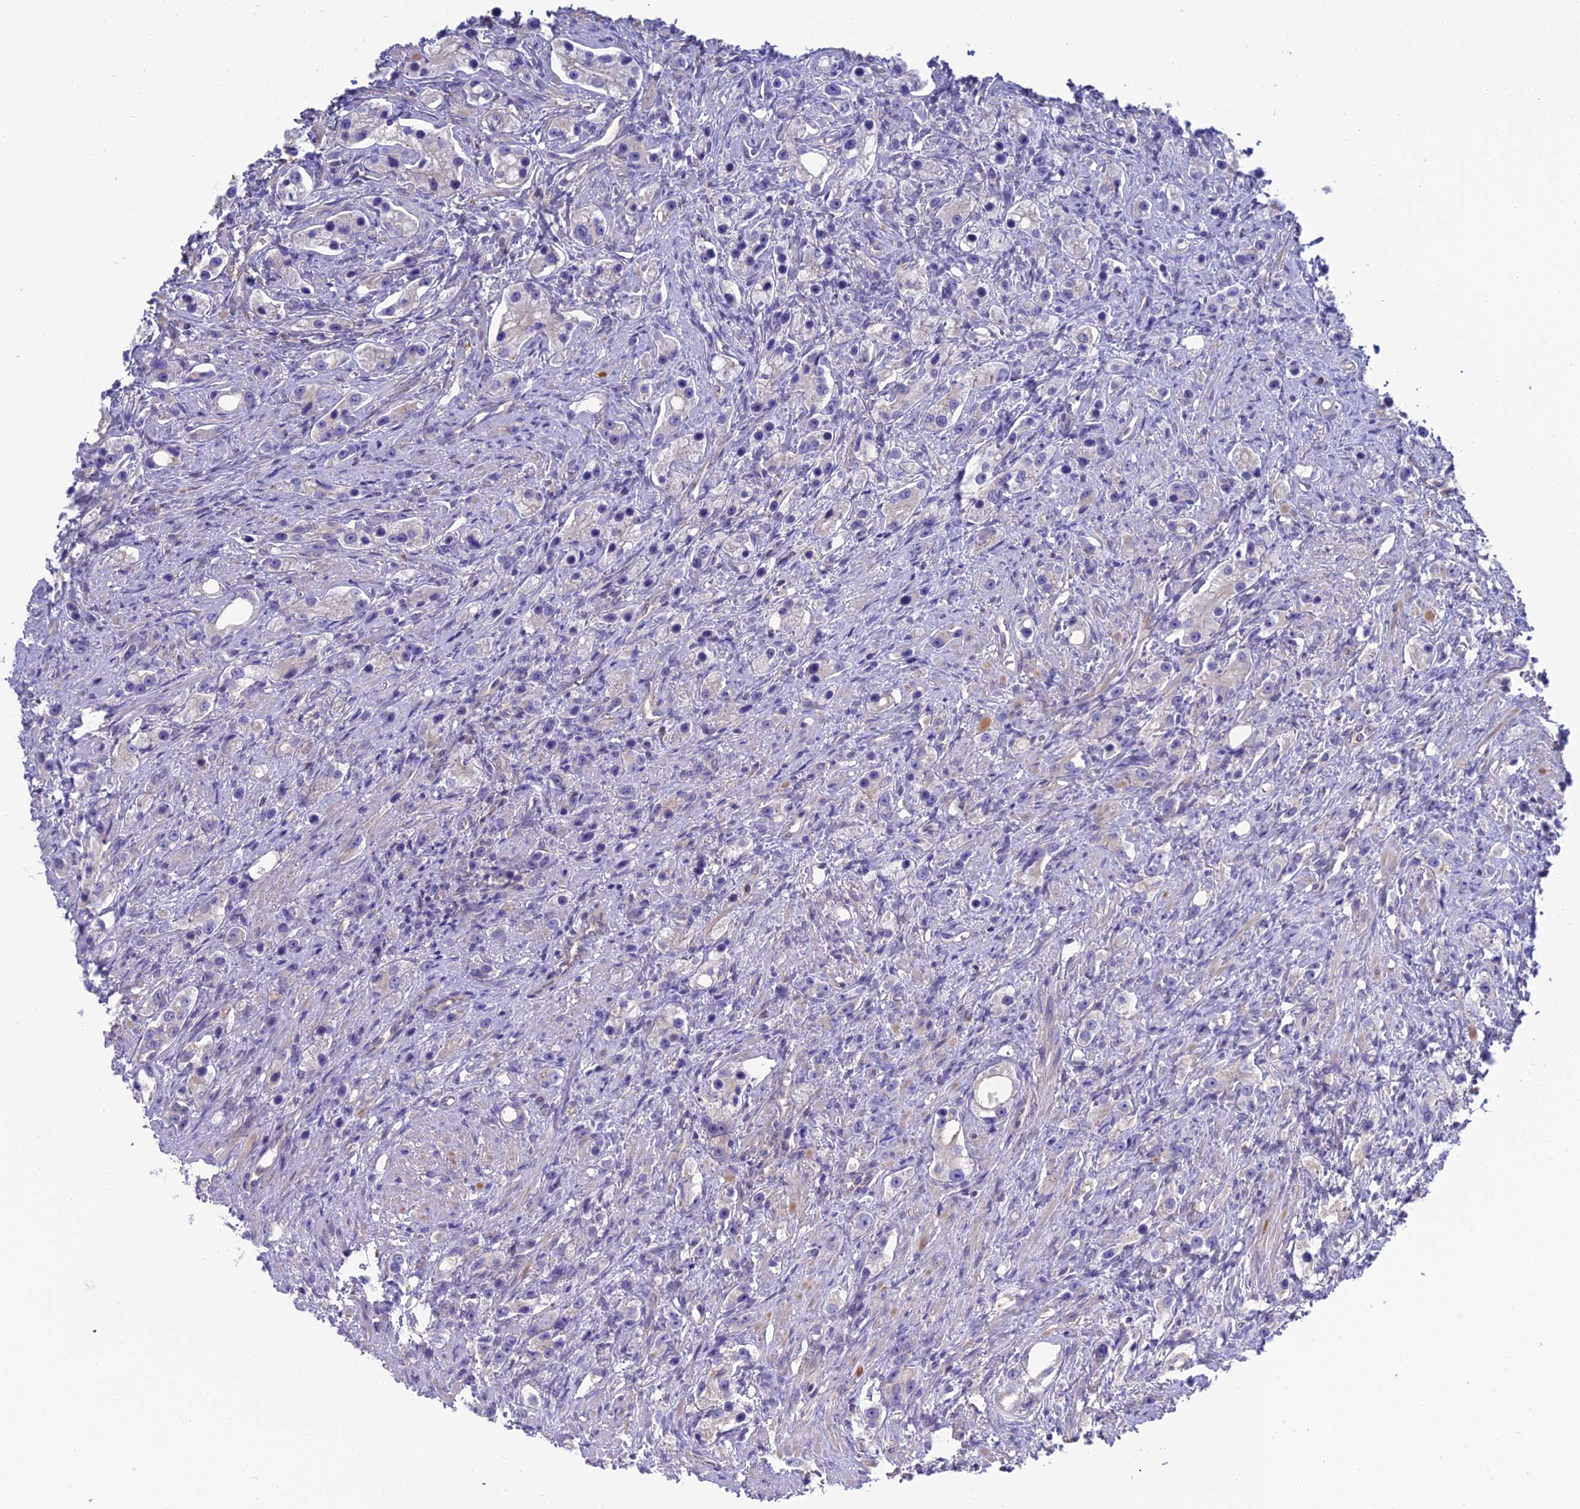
{"staining": {"intensity": "negative", "quantity": "none", "location": "none"}, "tissue": "prostate cancer", "cell_type": "Tumor cells", "image_type": "cancer", "snomed": [{"axis": "morphology", "description": "Adenocarcinoma, High grade"}, {"axis": "topography", "description": "Prostate"}], "caption": "Tumor cells are negative for protein expression in human prostate cancer.", "gene": "SNAP91", "patient": {"sex": "male", "age": 63}}